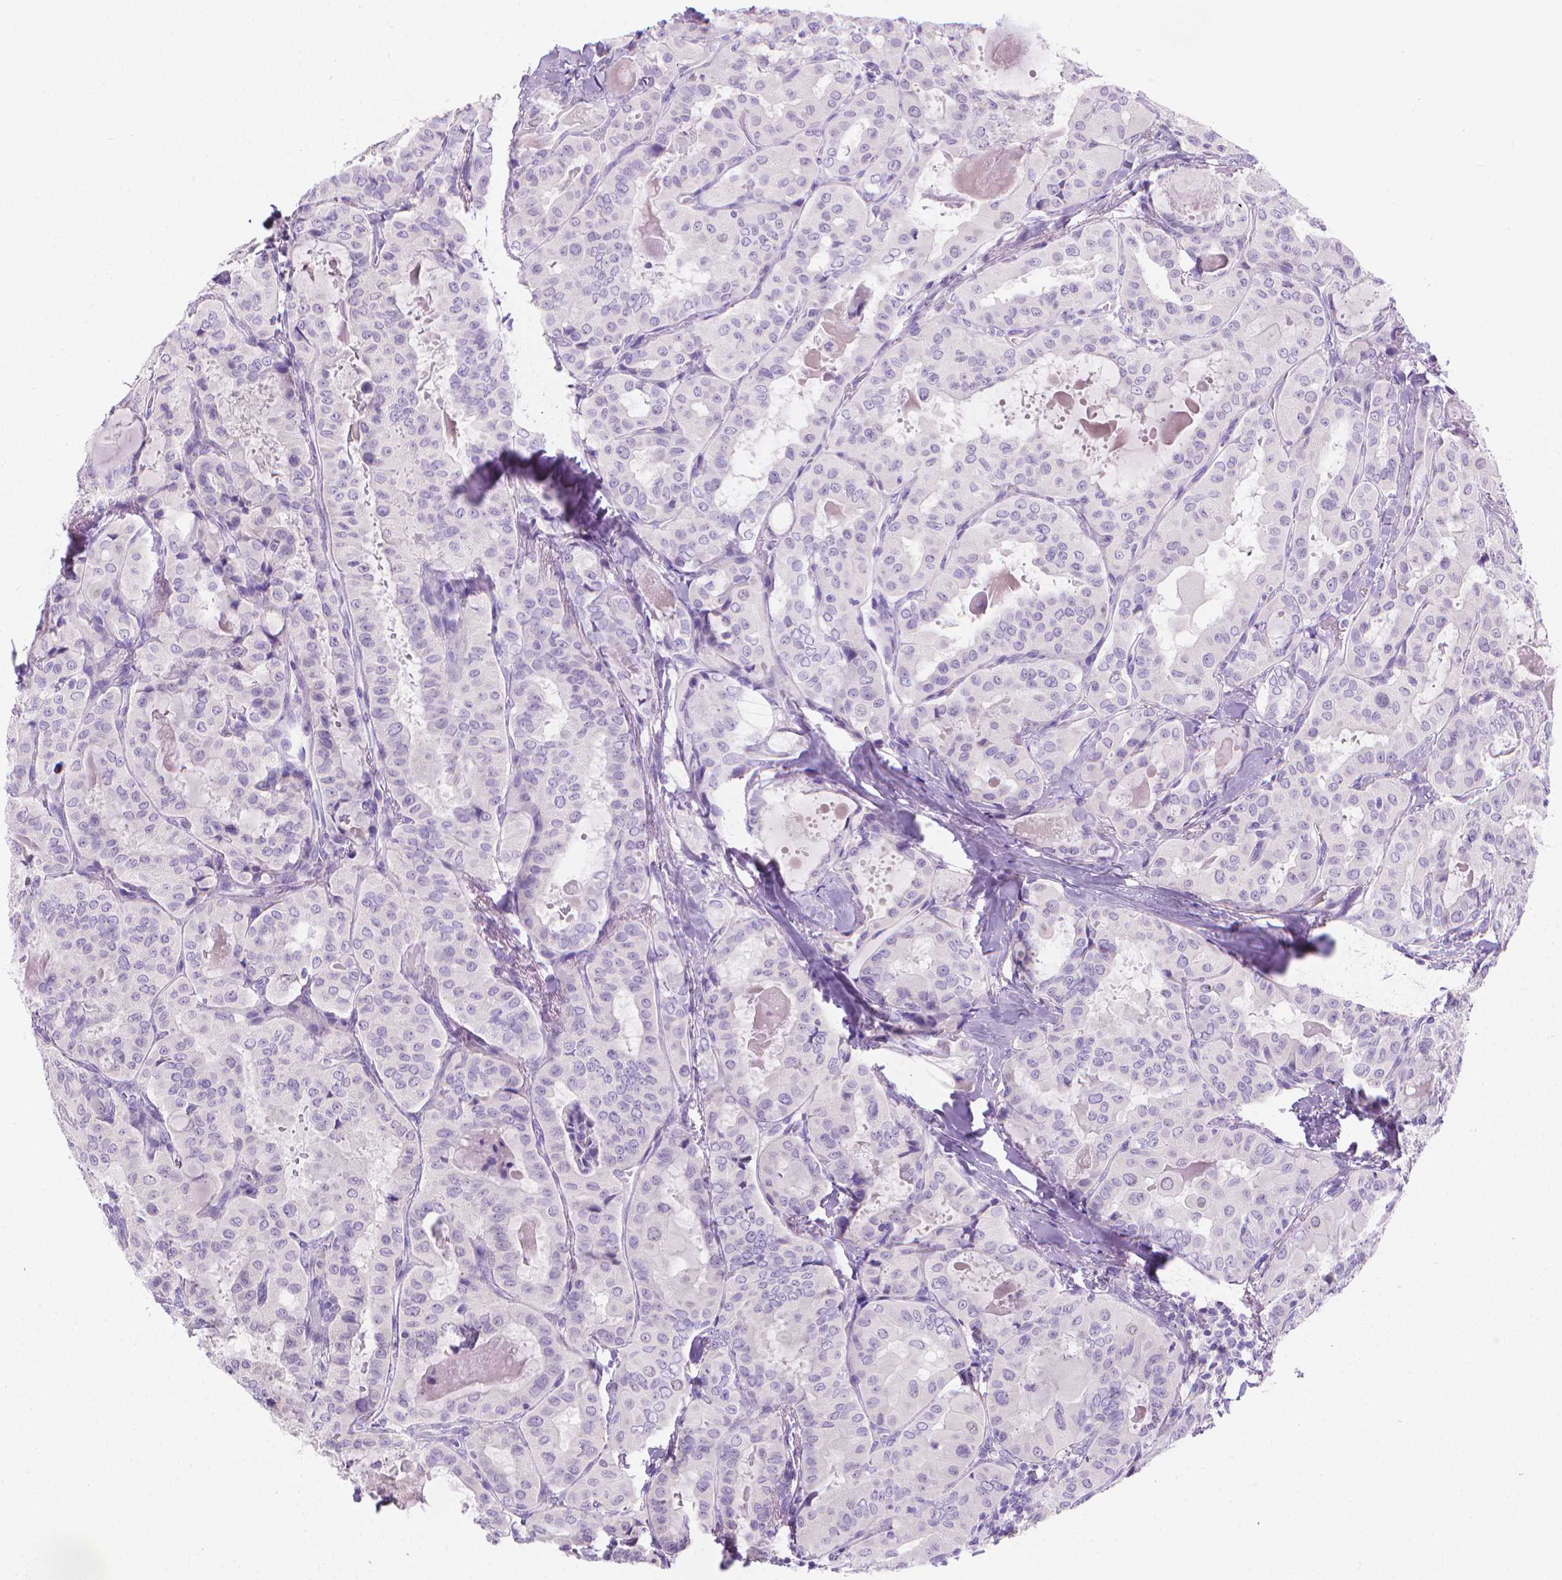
{"staining": {"intensity": "negative", "quantity": "none", "location": "none"}, "tissue": "thyroid cancer", "cell_type": "Tumor cells", "image_type": "cancer", "snomed": [{"axis": "morphology", "description": "Papillary adenocarcinoma, NOS"}, {"axis": "topography", "description": "Thyroid gland"}], "caption": "IHC image of papillary adenocarcinoma (thyroid) stained for a protein (brown), which demonstrates no expression in tumor cells. The staining is performed using DAB brown chromogen with nuclei counter-stained in using hematoxylin.", "gene": "SPAG6", "patient": {"sex": "female", "age": 41}}